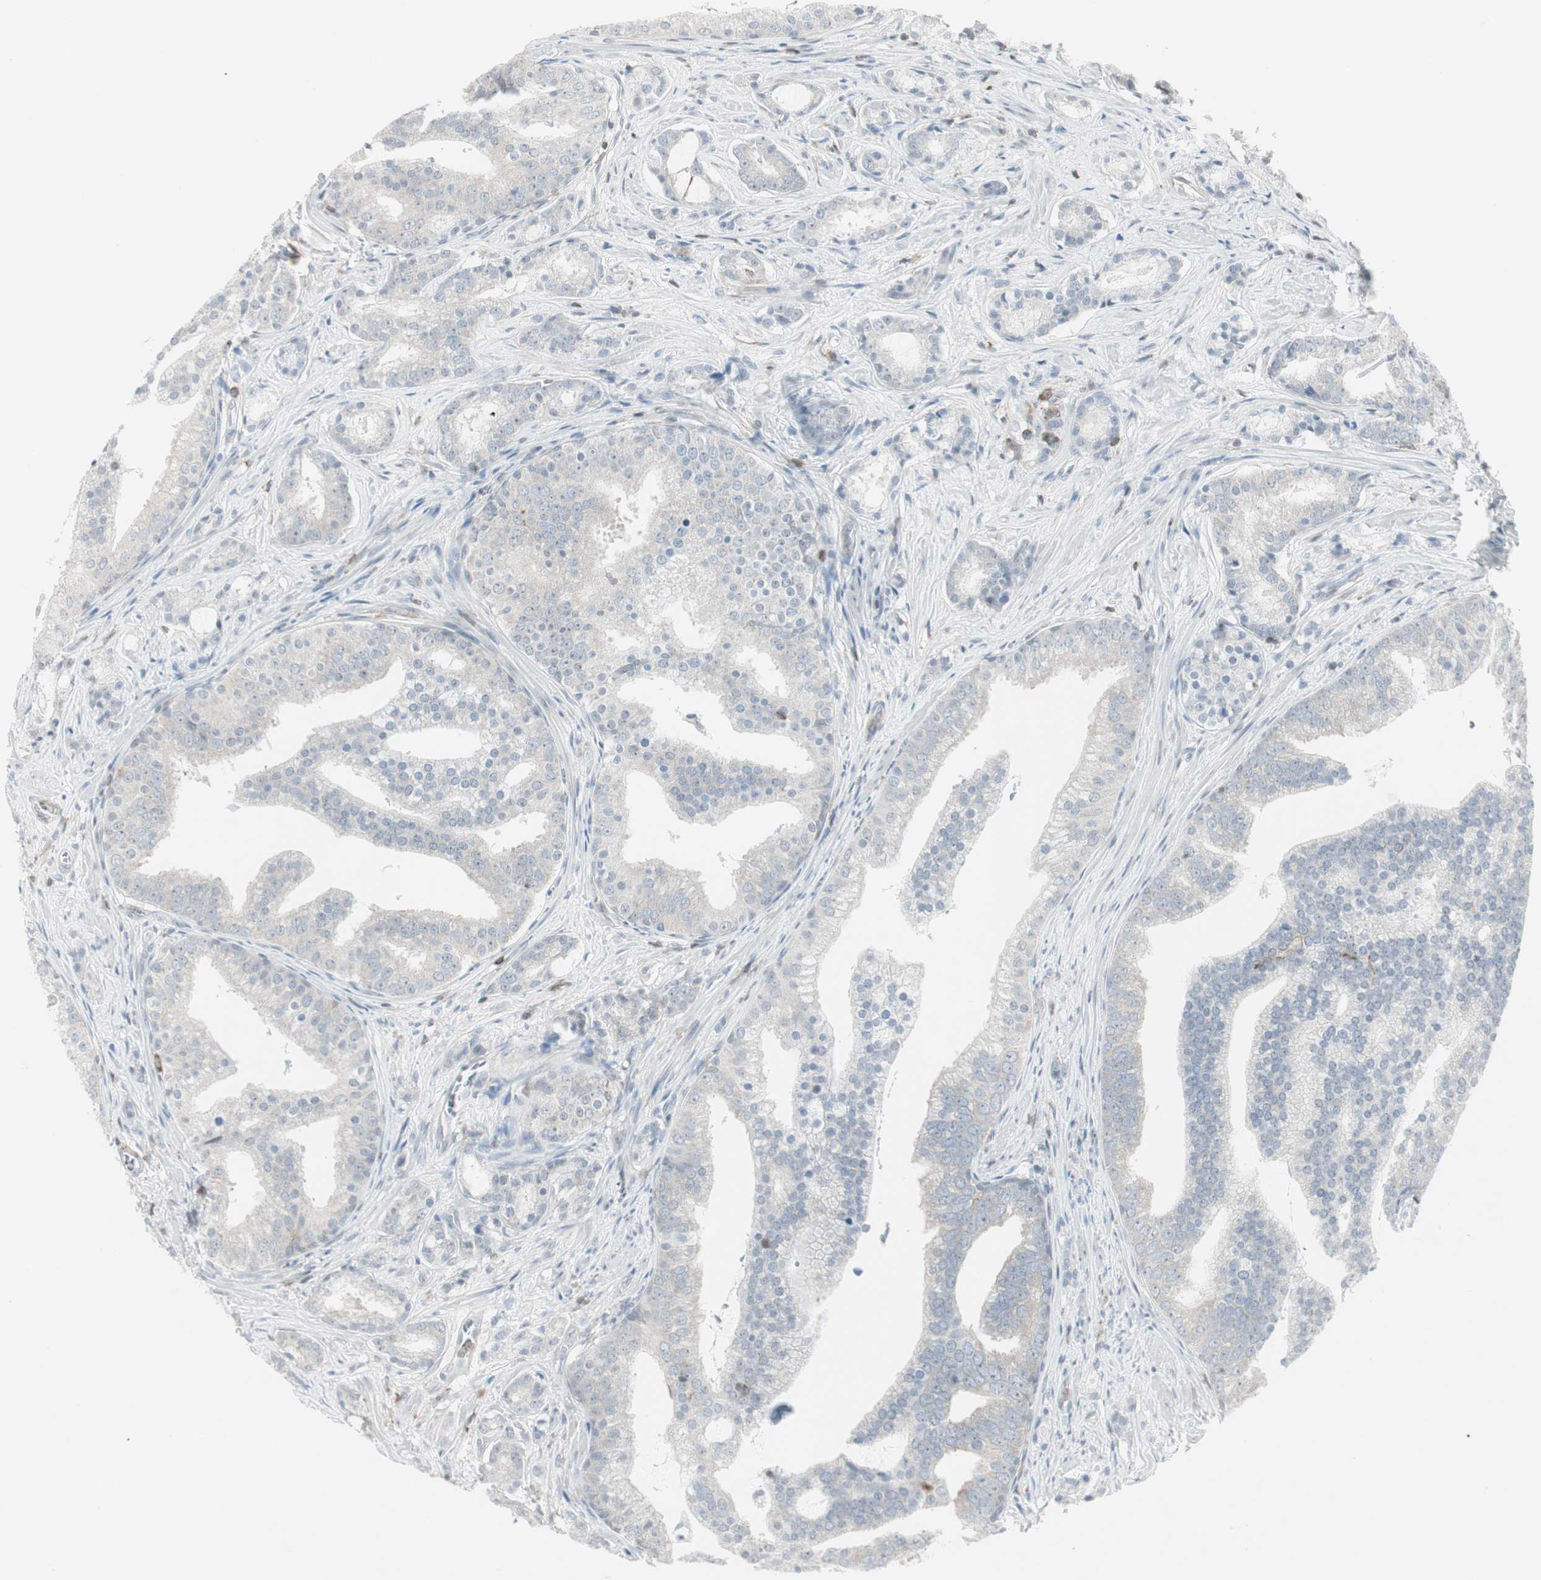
{"staining": {"intensity": "negative", "quantity": "none", "location": "none"}, "tissue": "prostate cancer", "cell_type": "Tumor cells", "image_type": "cancer", "snomed": [{"axis": "morphology", "description": "Adenocarcinoma, Low grade"}, {"axis": "topography", "description": "Prostate"}], "caption": "This is an immunohistochemistry (IHC) image of human prostate cancer. There is no positivity in tumor cells.", "gene": "MAP4K4", "patient": {"sex": "male", "age": 58}}